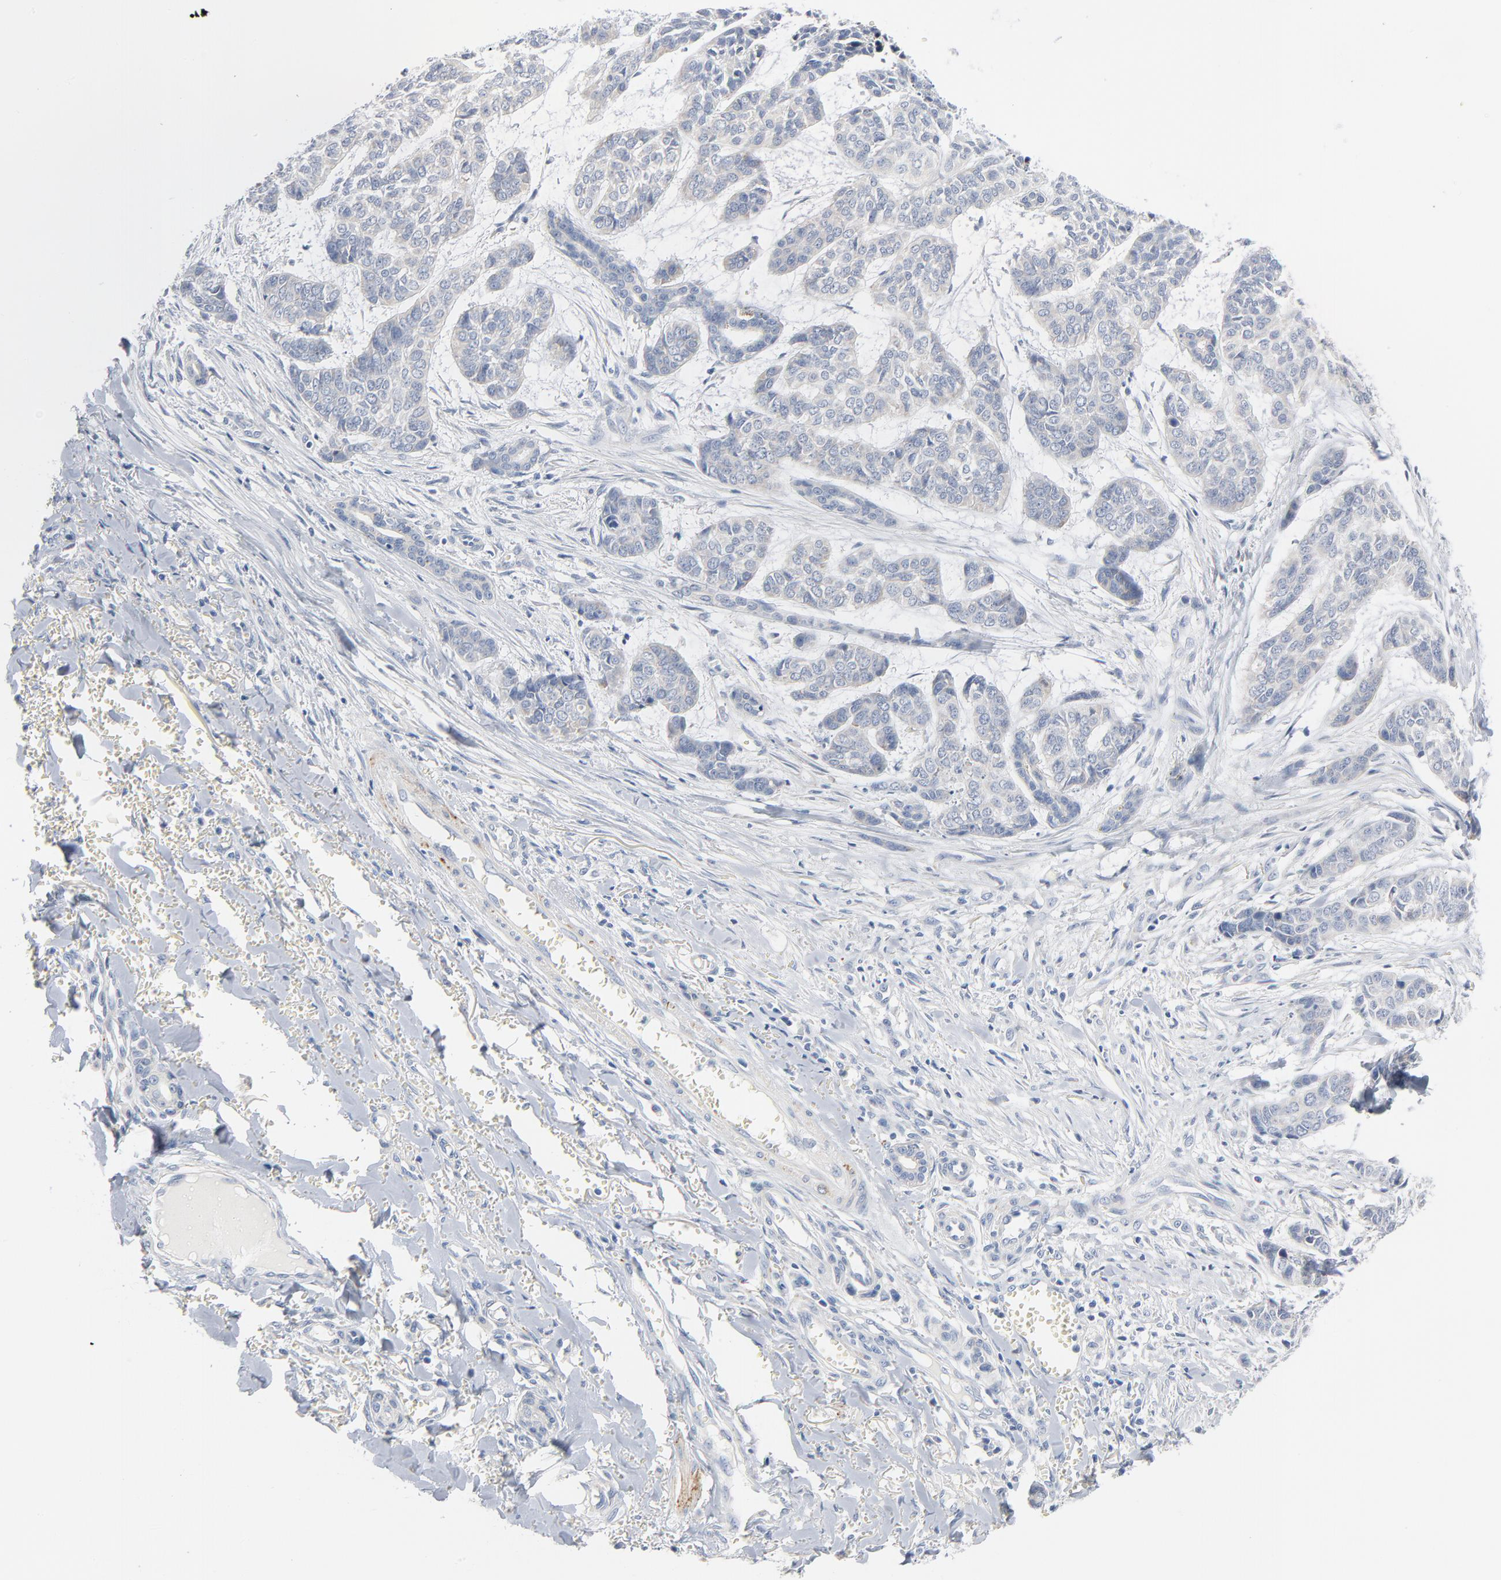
{"staining": {"intensity": "negative", "quantity": "none", "location": "none"}, "tissue": "skin cancer", "cell_type": "Tumor cells", "image_type": "cancer", "snomed": [{"axis": "morphology", "description": "Basal cell carcinoma"}, {"axis": "topography", "description": "Skin"}], "caption": "This micrograph is of basal cell carcinoma (skin) stained with IHC to label a protein in brown with the nuclei are counter-stained blue. There is no positivity in tumor cells. (DAB (3,3'-diaminobenzidine) immunohistochemistry, high magnification).", "gene": "IFT43", "patient": {"sex": "female", "age": 64}}